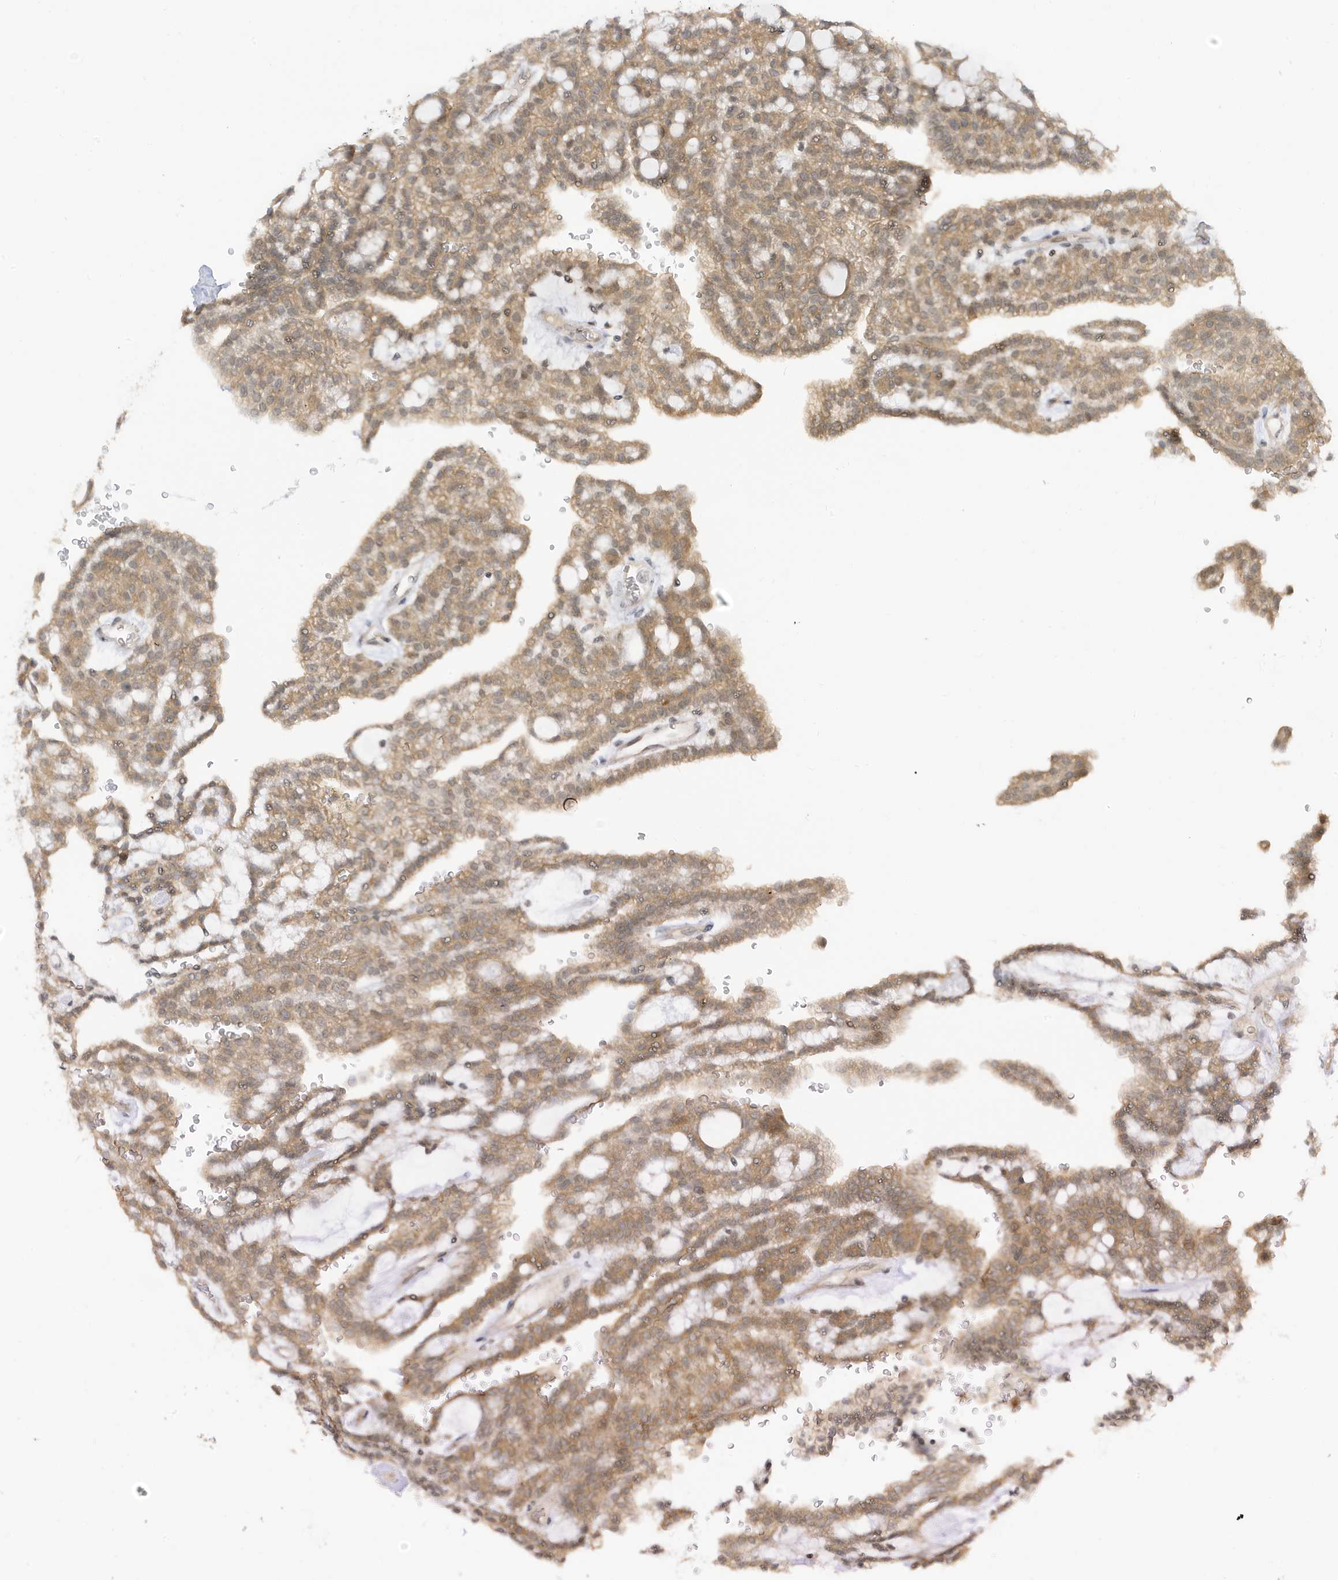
{"staining": {"intensity": "moderate", "quantity": ">75%", "location": "cytoplasmic/membranous"}, "tissue": "renal cancer", "cell_type": "Tumor cells", "image_type": "cancer", "snomed": [{"axis": "morphology", "description": "Adenocarcinoma, NOS"}, {"axis": "topography", "description": "Kidney"}], "caption": "High-power microscopy captured an IHC histopathology image of adenocarcinoma (renal), revealing moderate cytoplasmic/membranous expression in about >75% of tumor cells. (Stains: DAB in brown, nuclei in blue, Microscopy: brightfield microscopy at high magnification).", "gene": "TAB3", "patient": {"sex": "male", "age": 63}}